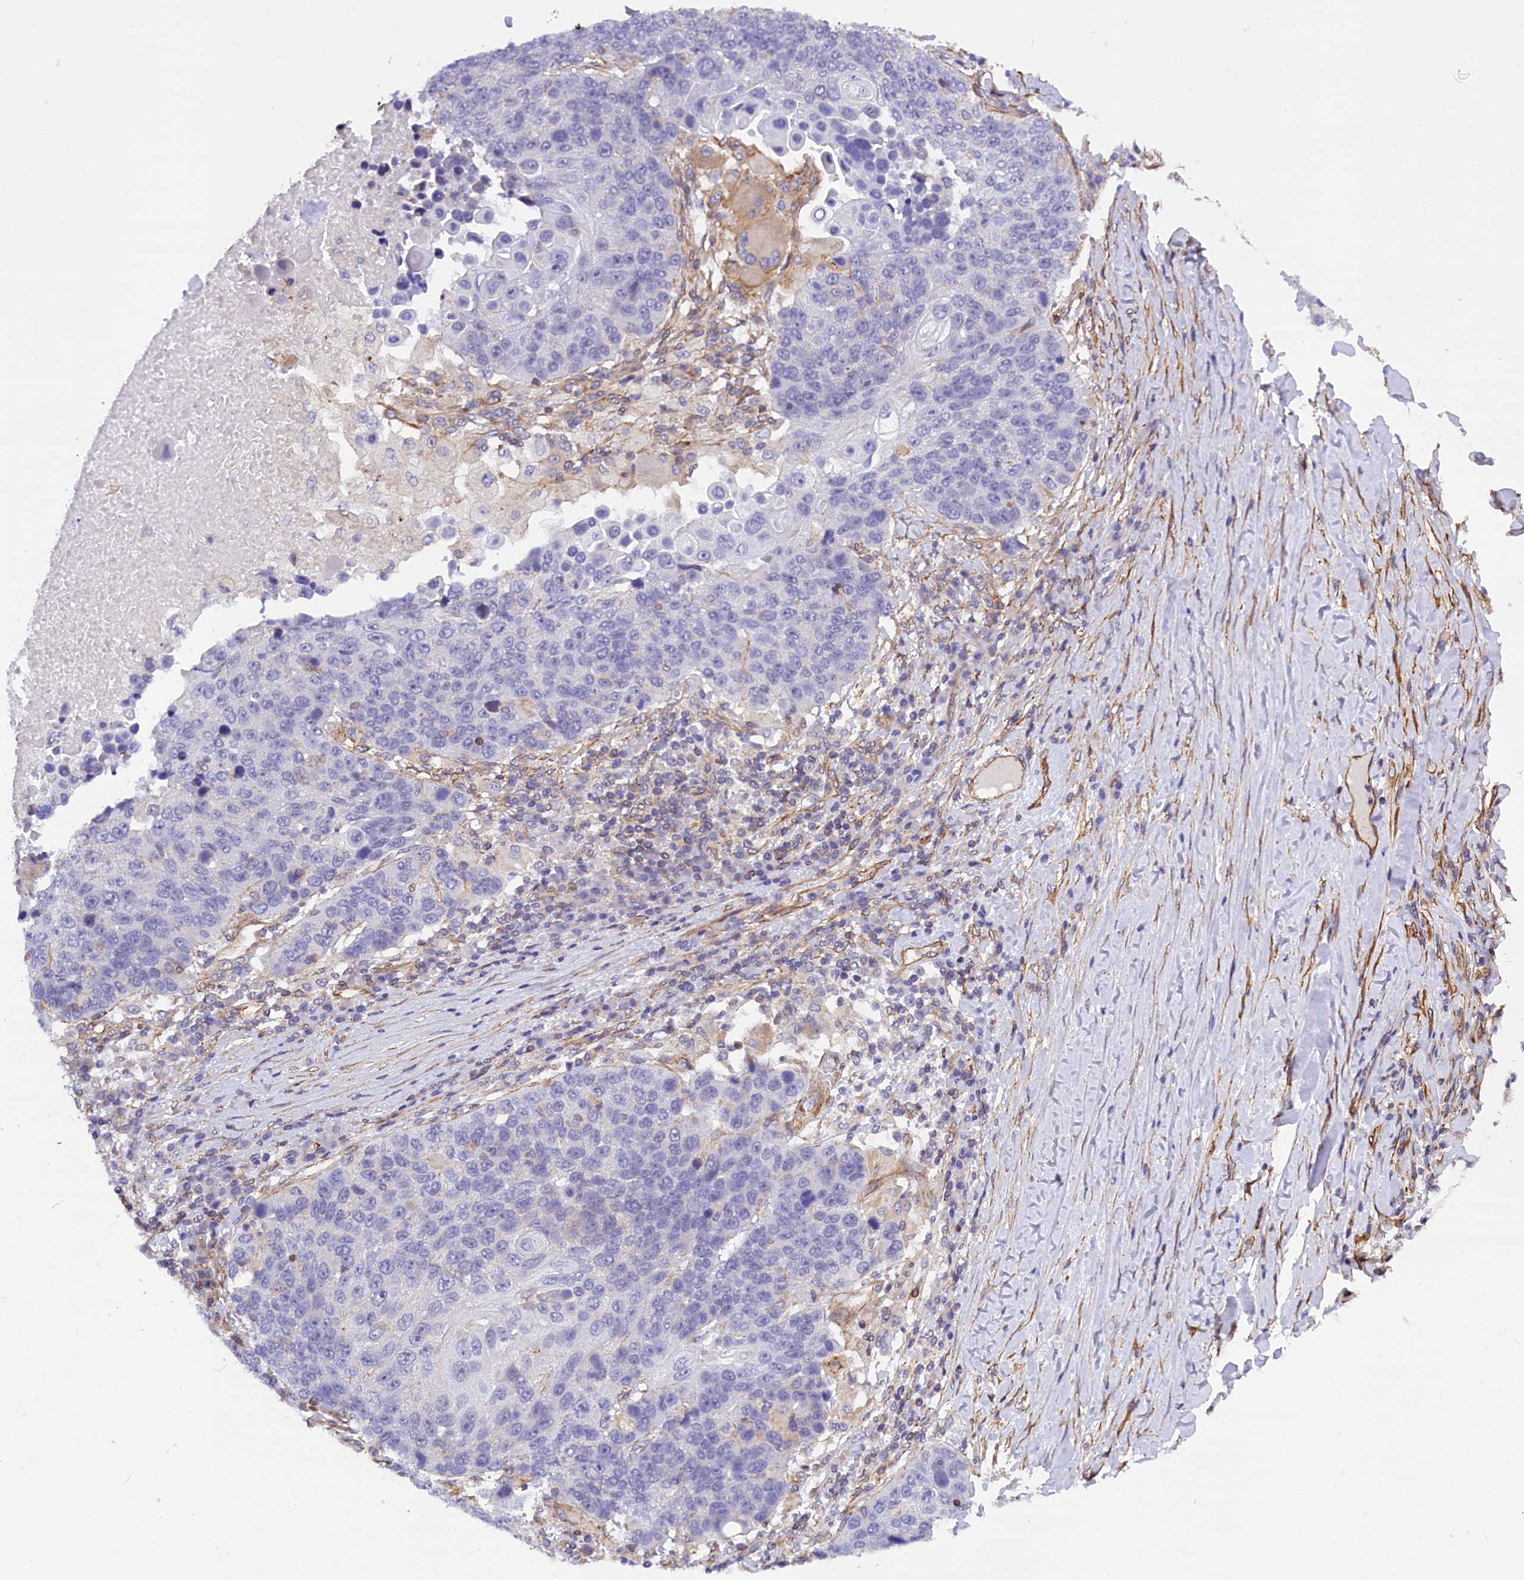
{"staining": {"intensity": "negative", "quantity": "none", "location": "none"}, "tissue": "lung cancer", "cell_type": "Tumor cells", "image_type": "cancer", "snomed": [{"axis": "morphology", "description": "Normal tissue, NOS"}, {"axis": "morphology", "description": "Squamous cell carcinoma, NOS"}, {"axis": "topography", "description": "Lymph node"}, {"axis": "topography", "description": "Lung"}], "caption": "This is an immunohistochemistry micrograph of human squamous cell carcinoma (lung). There is no expression in tumor cells.", "gene": "MED20", "patient": {"sex": "male", "age": 66}}